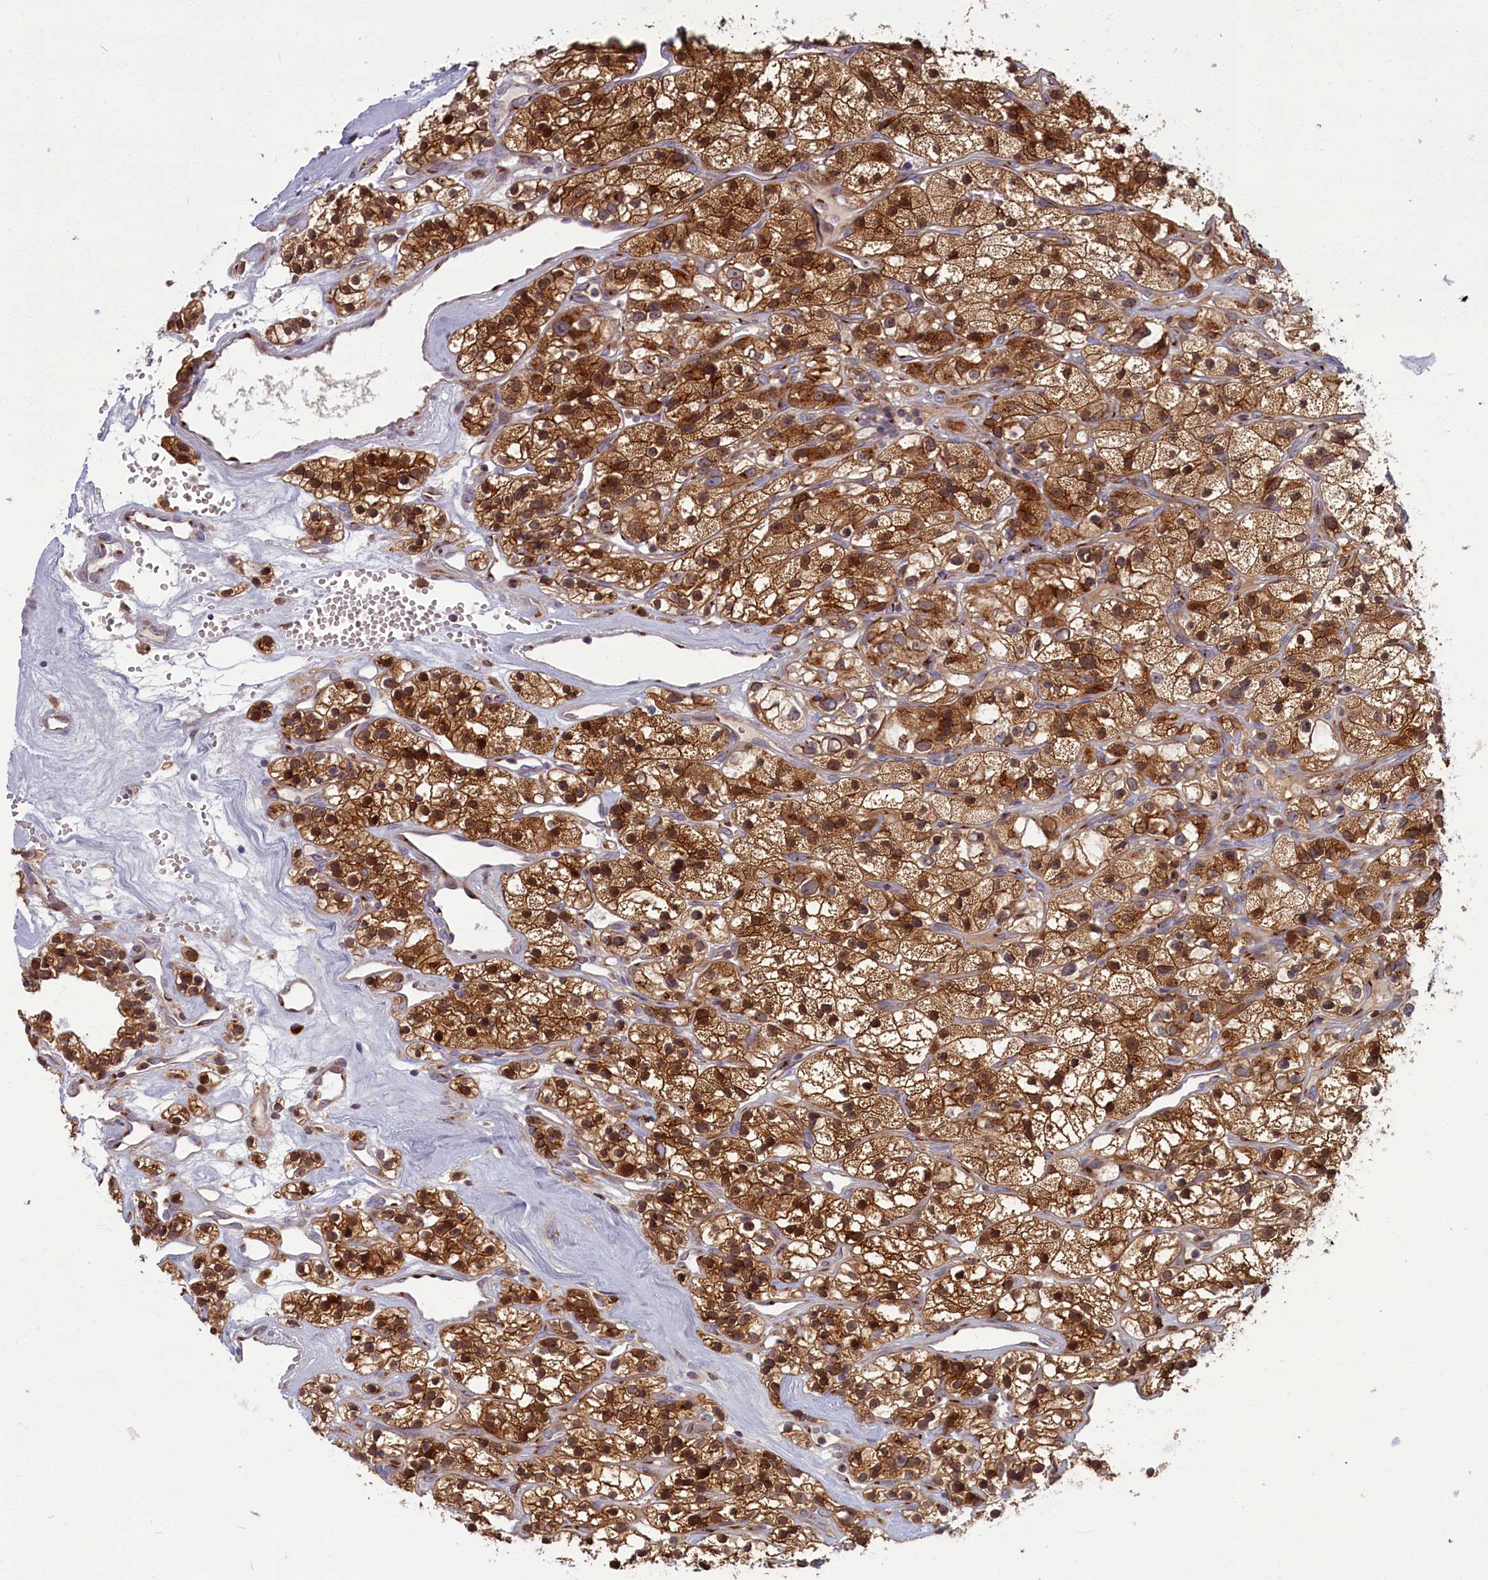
{"staining": {"intensity": "strong", "quantity": ">75%", "location": "cytoplasmic/membranous"}, "tissue": "renal cancer", "cell_type": "Tumor cells", "image_type": "cancer", "snomed": [{"axis": "morphology", "description": "Adenocarcinoma, NOS"}, {"axis": "topography", "description": "Kidney"}], "caption": "The photomicrograph displays staining of renal cancer, revealing strong cytoplasmic/membranous protein positivity (brown color) within tumor cells.", "gene": "BLVRB", "patient": {"sex": "female", "age": 57}}